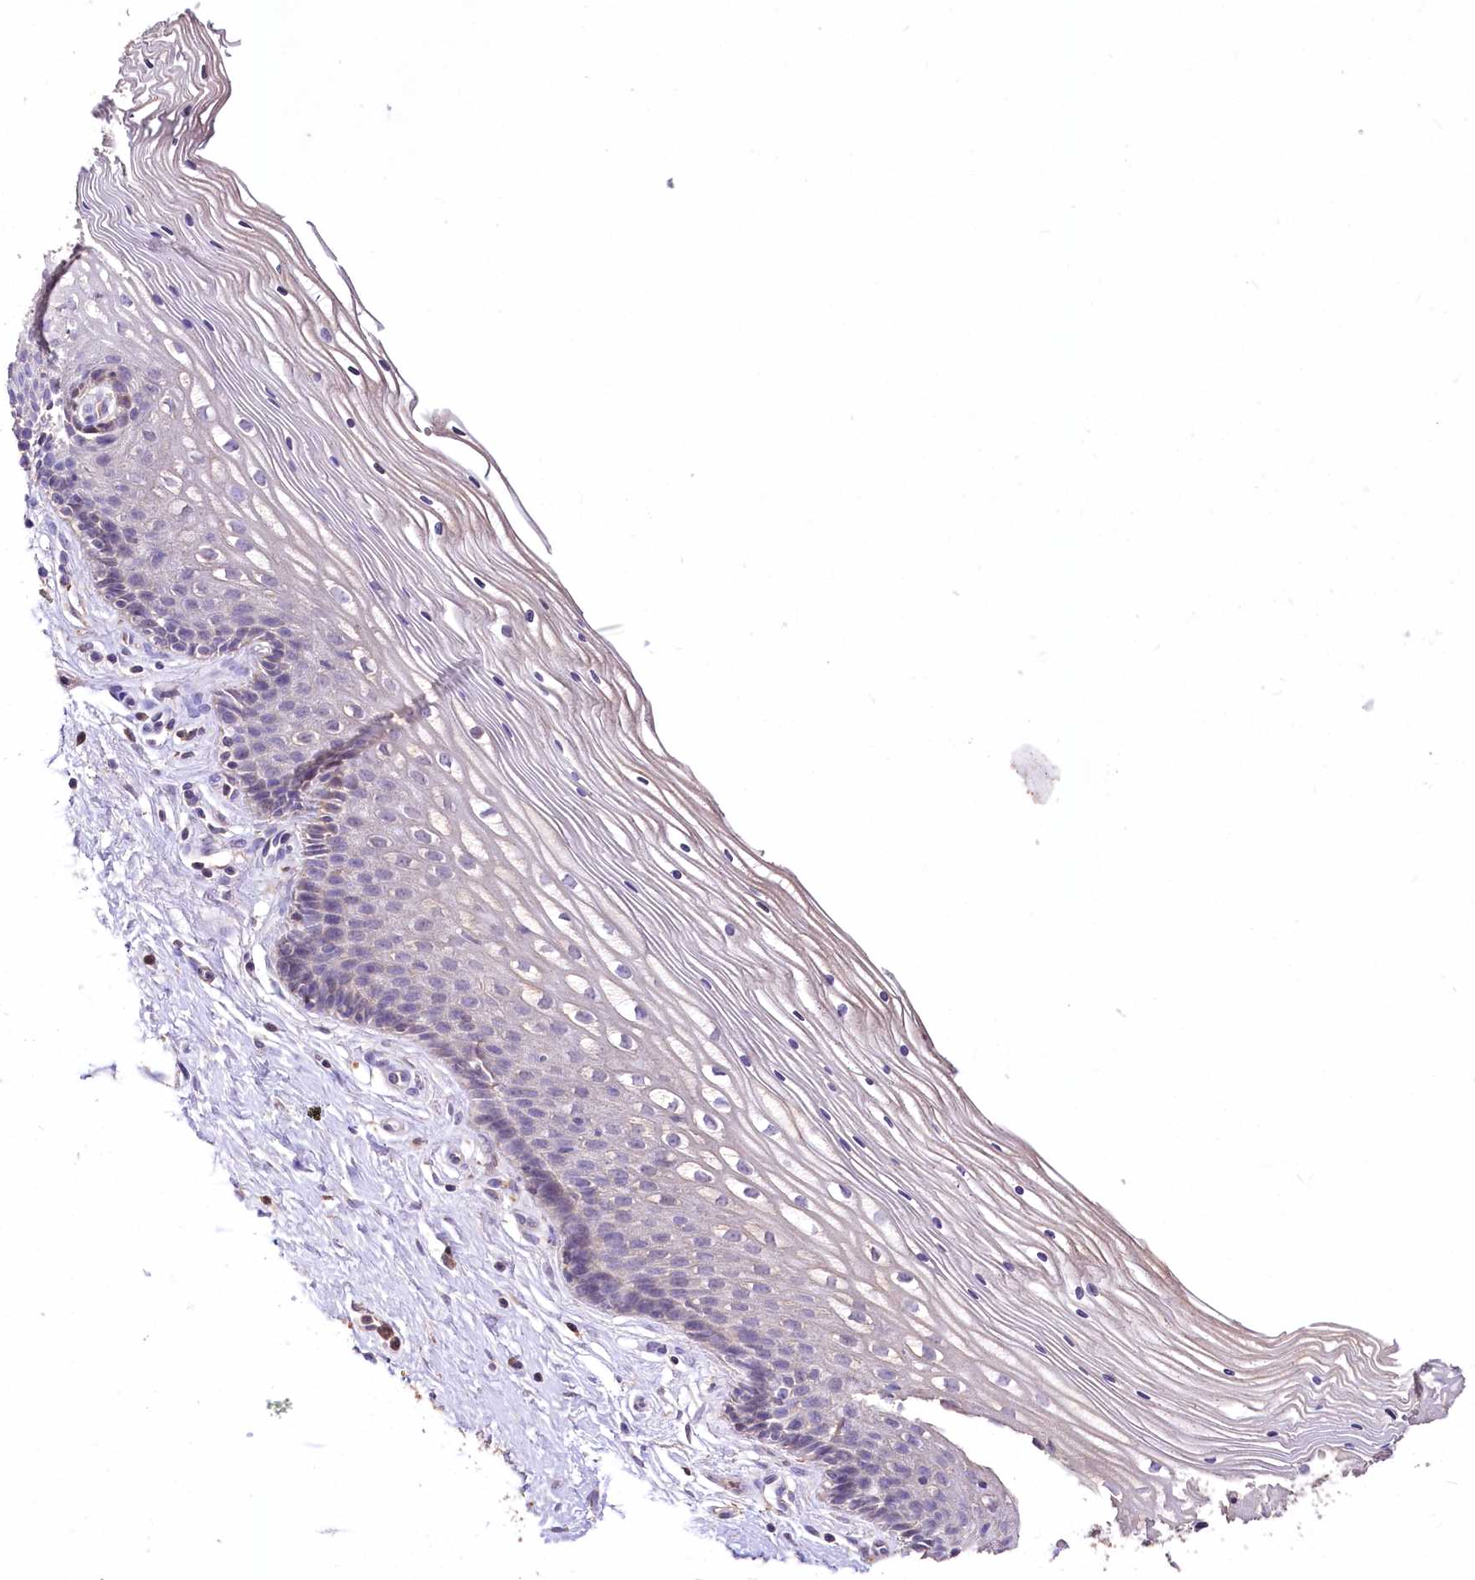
{"staining": {"intensity": "negative", "quantity": "none", "location": "none"}, "tissue": "cervix", "cell_type": "Glandular cells", "image_type": "normal", "snomed": [{"axis": "morphology", "description": "Normal tissue, NOS"}, {"axis": "topography", "description": "Cervix"}], "caption": "DAB (3,3'-diaminobenzidine) immunohistochemical staining of normal human cervix exhibits no significant positivity in glandular cells.", "gene": "PCYOX1L", "patient": {"sex": "female", "age": 33}}